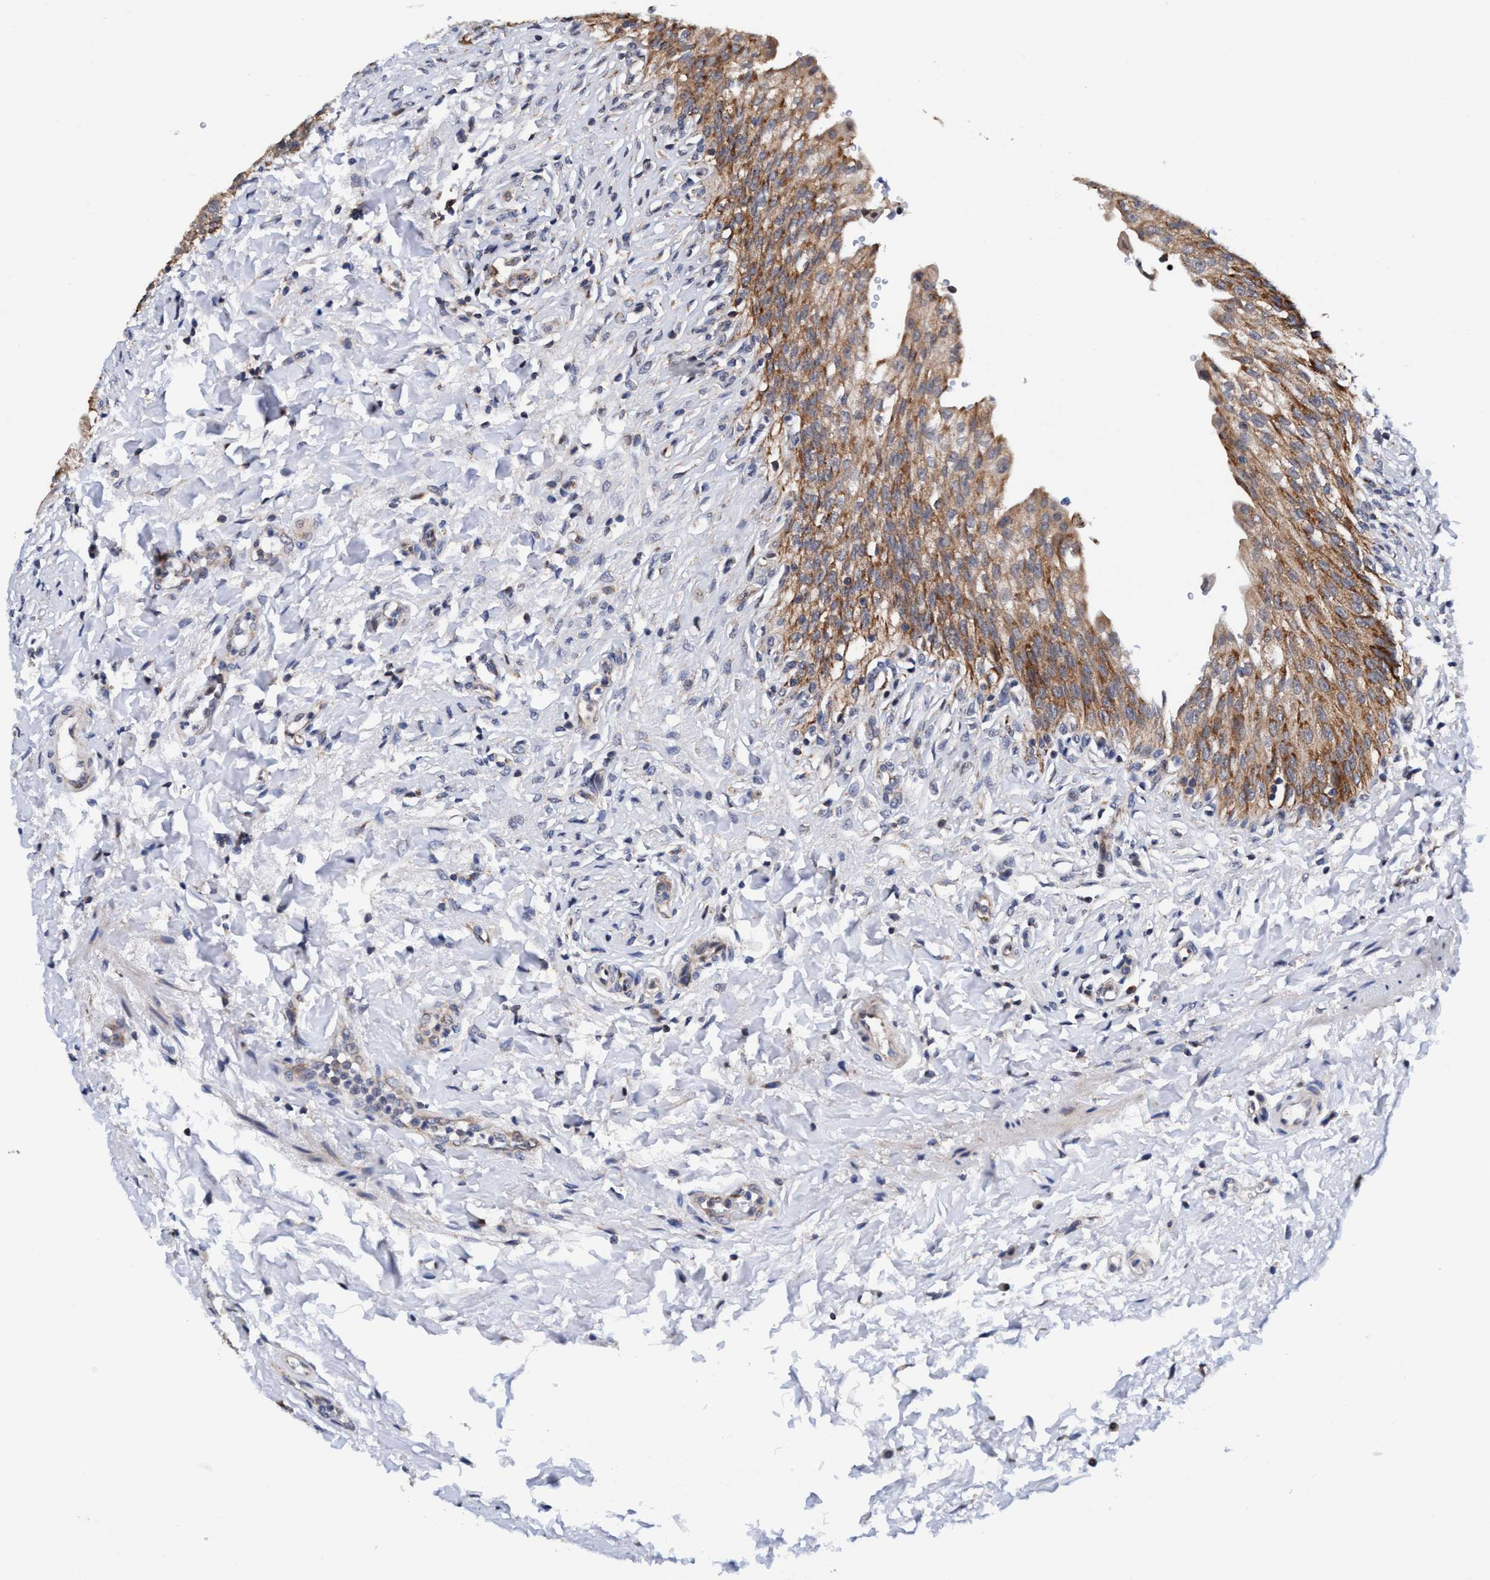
{"staining": {"intensity": "strong", "quantity": ">75%", "location": "cytoplasmic/membranous"}, "tissue": "urinary bladder", "cell_type": "Urothelial cells", "image_type": "normal", "snomed": [{"axis": "morphology", "description": "Urothelial carcinoma, High grade"}, {"axis": "topography", "description": "Urinary bladder"}], "caption": "Strong cytoplasmic/membranous expression for a protein is seen in approximately >75% of urothelial cells of unremarkable urinary bladder using immunohistochemistry (IHC).", "gene": "AGAP2", "patient": {"sex": "male", "age": 46}}